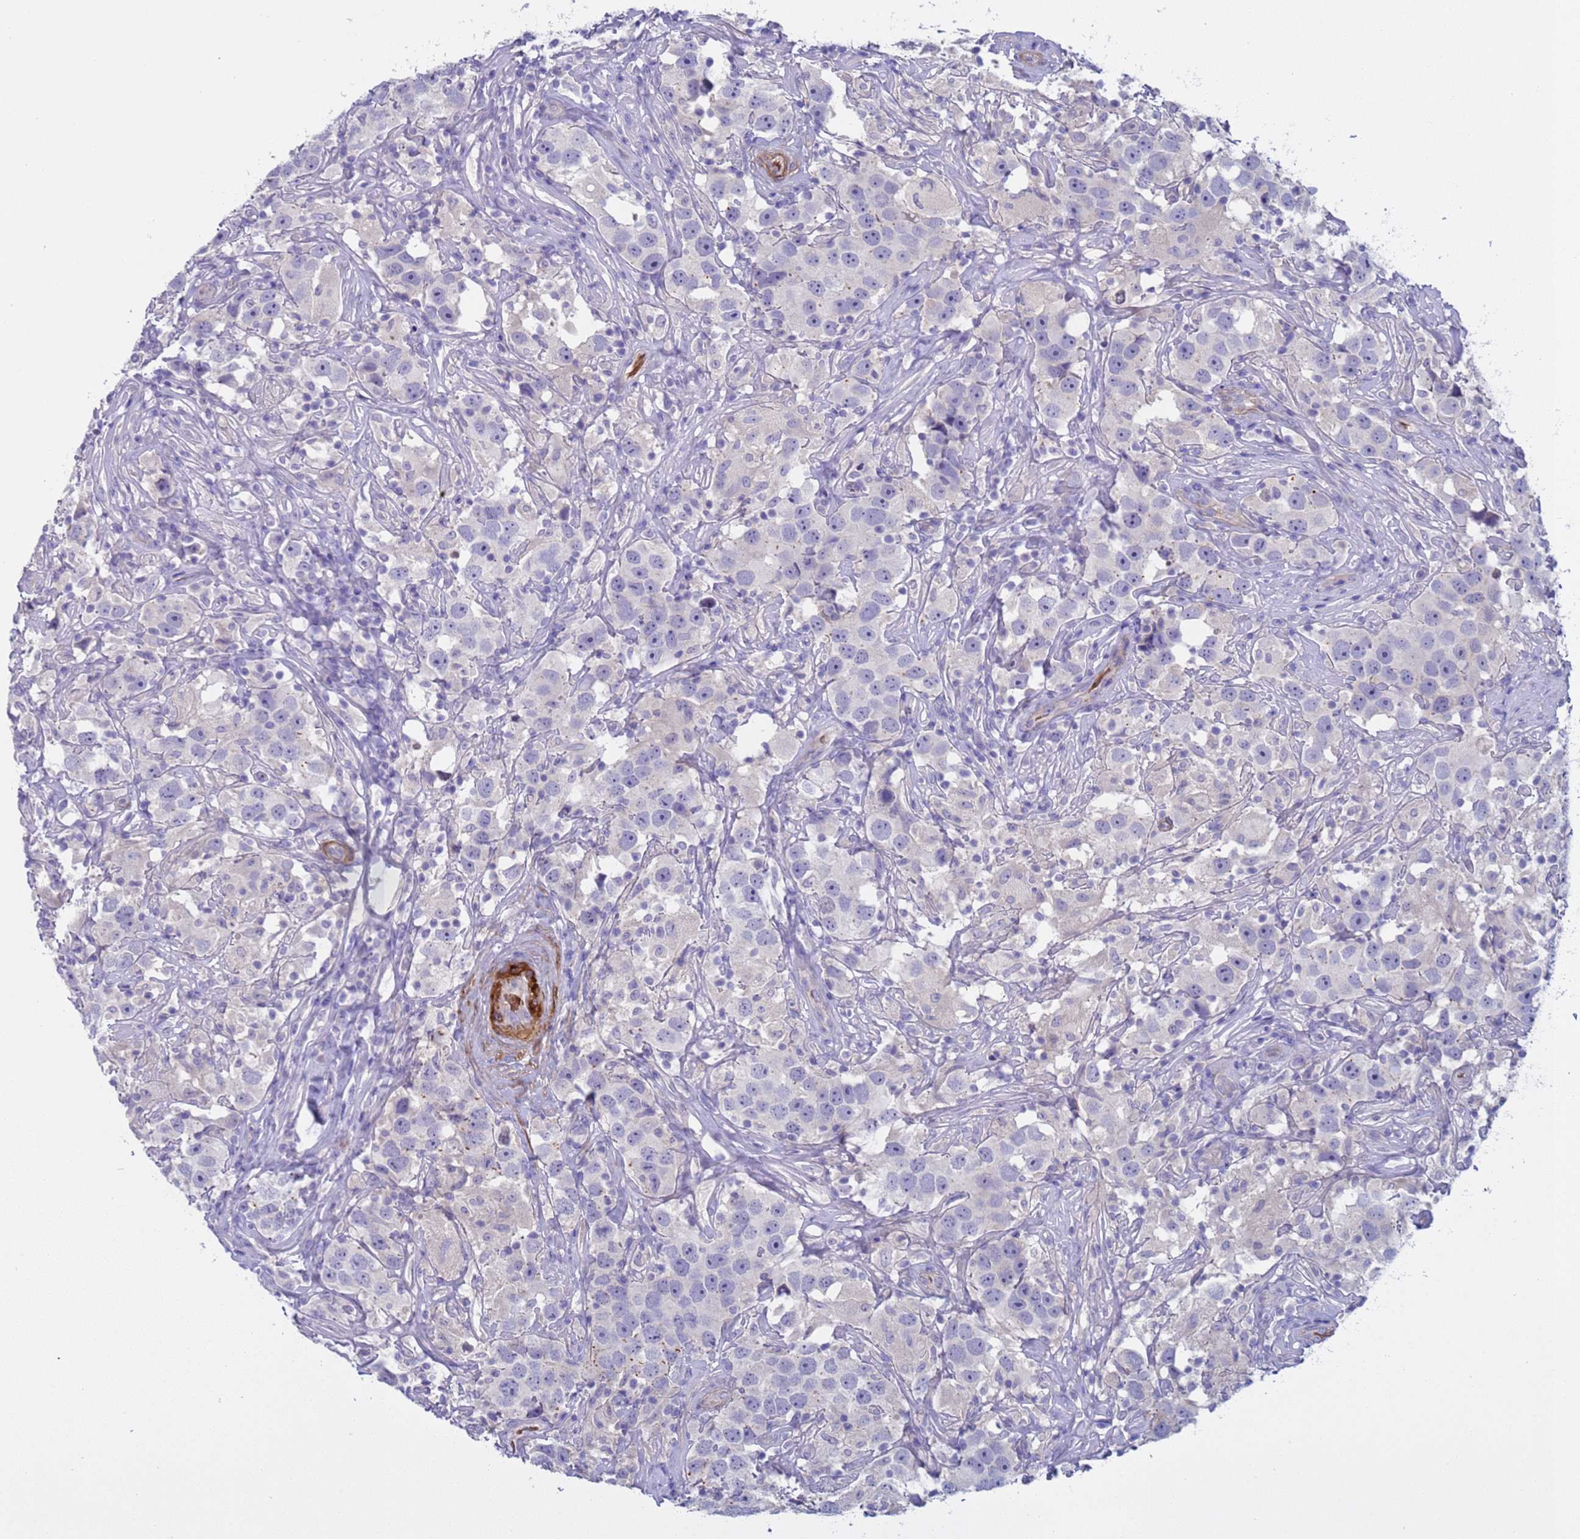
{"staining": {"intensity": "negative", "quantity": "none", "location": "none"}, "tissue": "testis cancer", "cell_type": "Tumor cells", "image_type": "cancer", "snomed": [{"axis": "morphology", "description": "Seminoma, NOS"}, {"axis": "topography", "description": "Testis"}], "caption": "The photomicrograph displays no significant positivity in tumor cells of seminoma (testis).", "gene": "KBTBD3", "patient": {"sex": "male", "age": 49}}